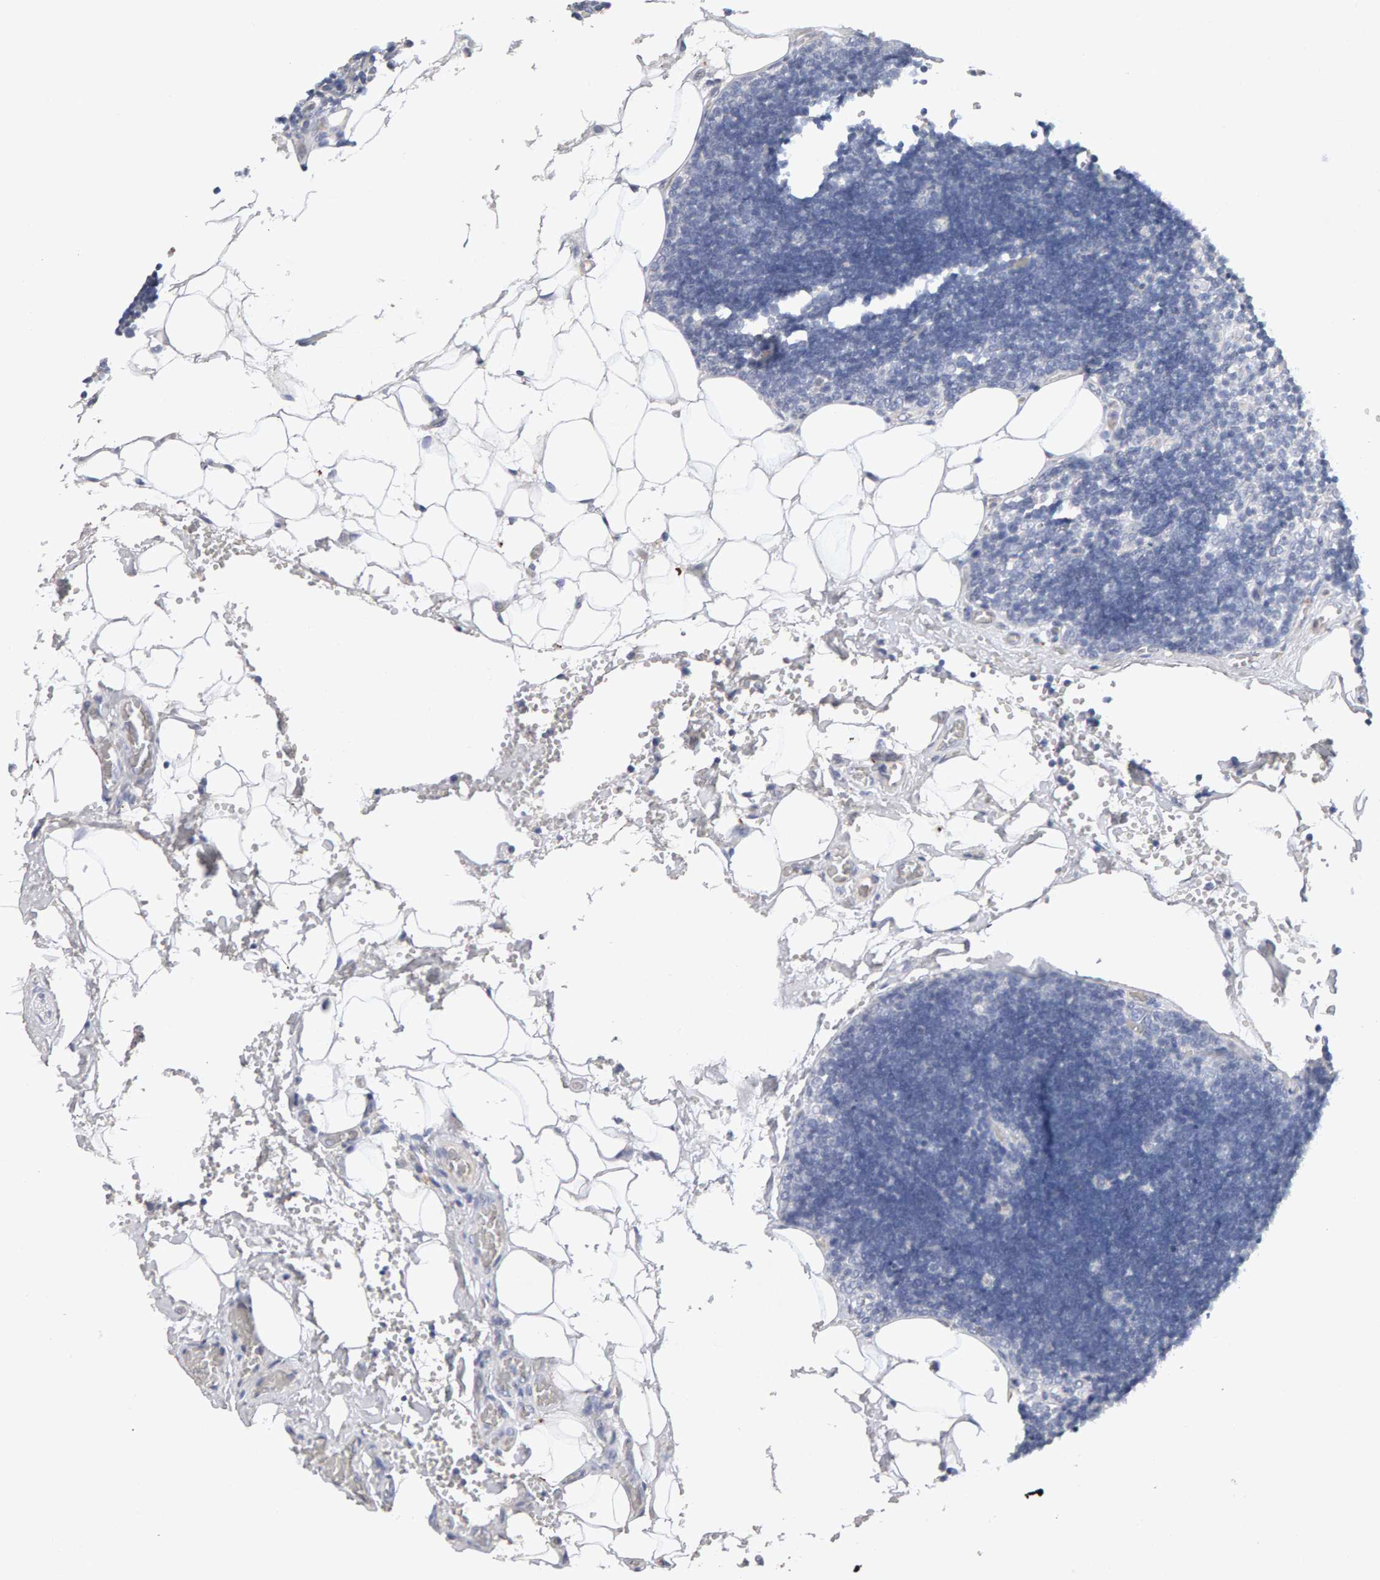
{"staining": {"intensity": "negative", "quantity": "none", "location": "none"}, "tissue": "lymph node", "cell_type": "Germinal center cells", "image_type": "normal", "snomed": [{"axis": "morphology", "description": "Normal tissue, NOS"}, {"axis": "topography", "description": "Lymph node"}], "caption": "This is a micrograph of immunohistochemistry staining of benign lymph node, which shows no positivity in germinal center cells.", "gene": "PTPRM", "patient": {"sex": "male", "age": 33}}